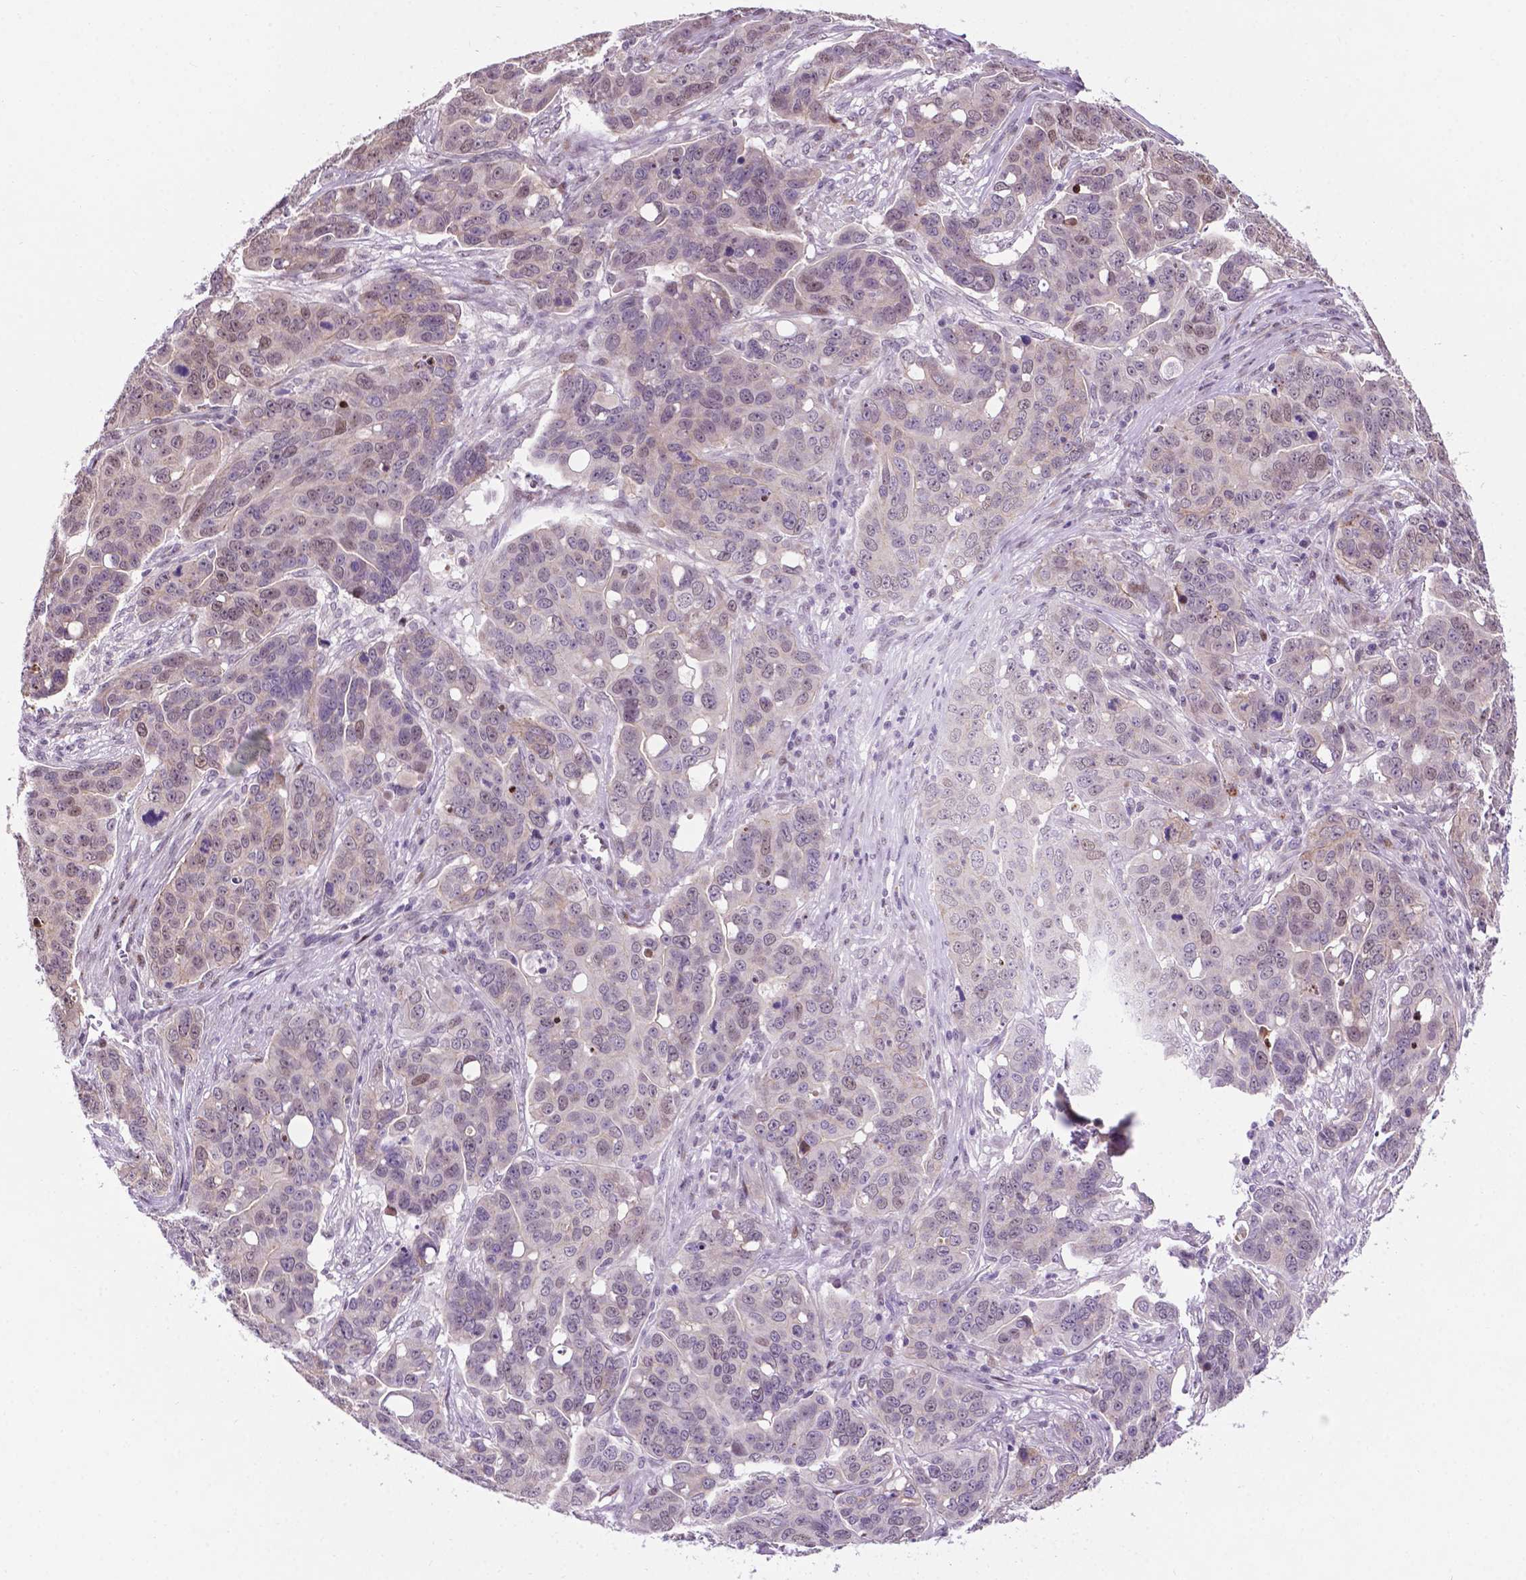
{"staining": {"intensity": "weak", "quantity": "<25%", "location": "nuclear"}, "tissue": "ovarian cancer", "cell_type": "Tumor cells", "image_type": "cancer", "snomed": [{"axis": "morphology", "description": "Carcinoma, endometroid"}, {"axis": "topography", "description": "Ovary"}], "caption": "IHC of human endometroid carcinoma (ovarian) displays no staining in tumor cells.", "gene": "SMAD3", "patient": {"sex": "female", "age": 78}}